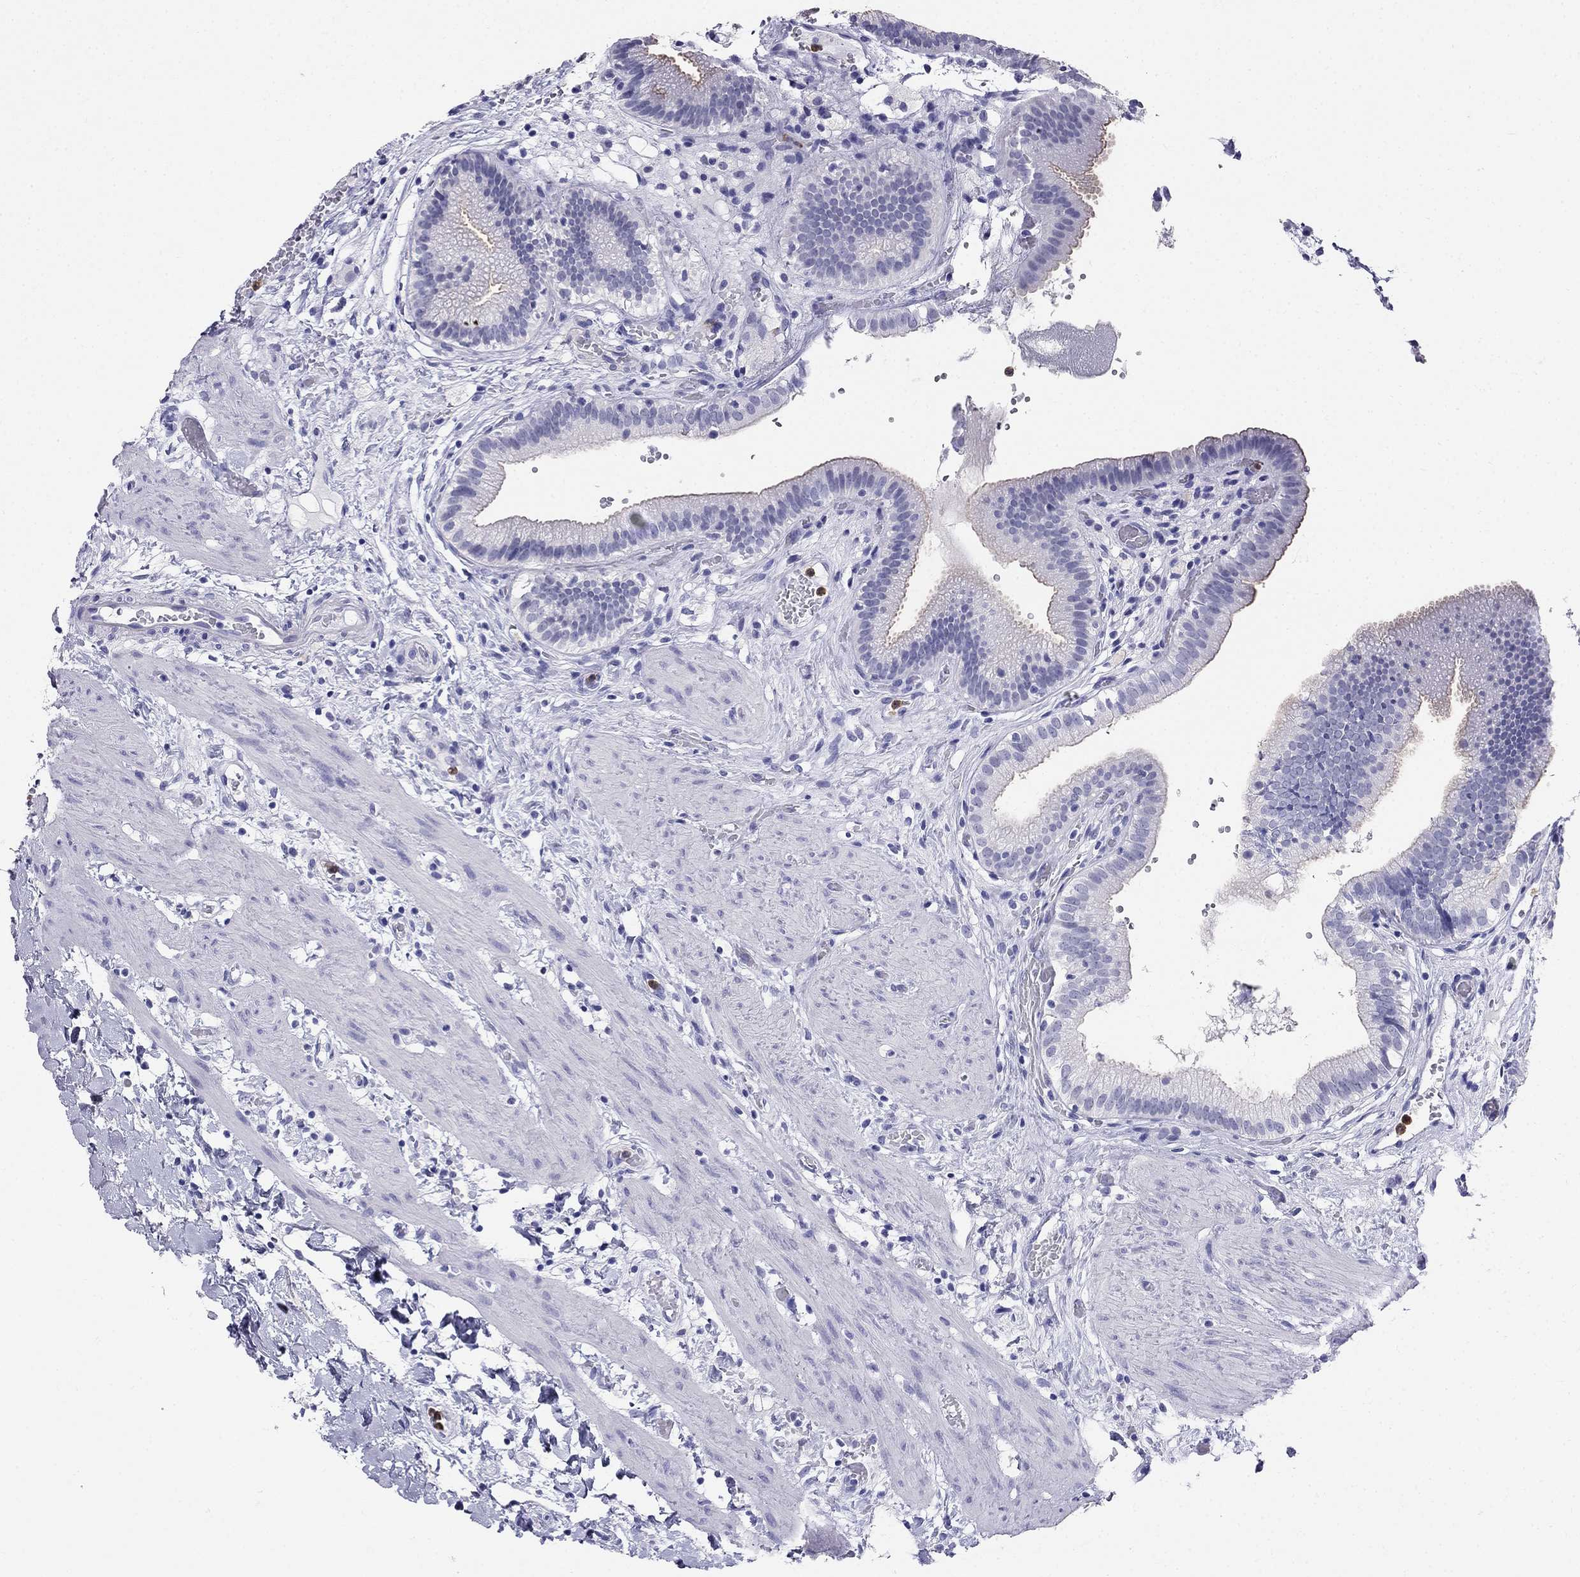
{"staining": {"intensity": "negative", "quantity": "none", "location": "none"}, "tissue": "gallbladder", "cell_type": "Glandular cells", "image_type": "normal", "snomed": [{"axis": "morphology", "description": "Normal tissue, NOS"}, {"axis": "topography", "description": "Gallbladder"}], "caption": "A high-resolution photomicrograph shows immunohistochemistry (IHC) staining of normal gallbladder, which exhibits no significant expression in glandular cells.", "gene": "PPP1R36", "patient": {"sex": "female", "age": 24}}